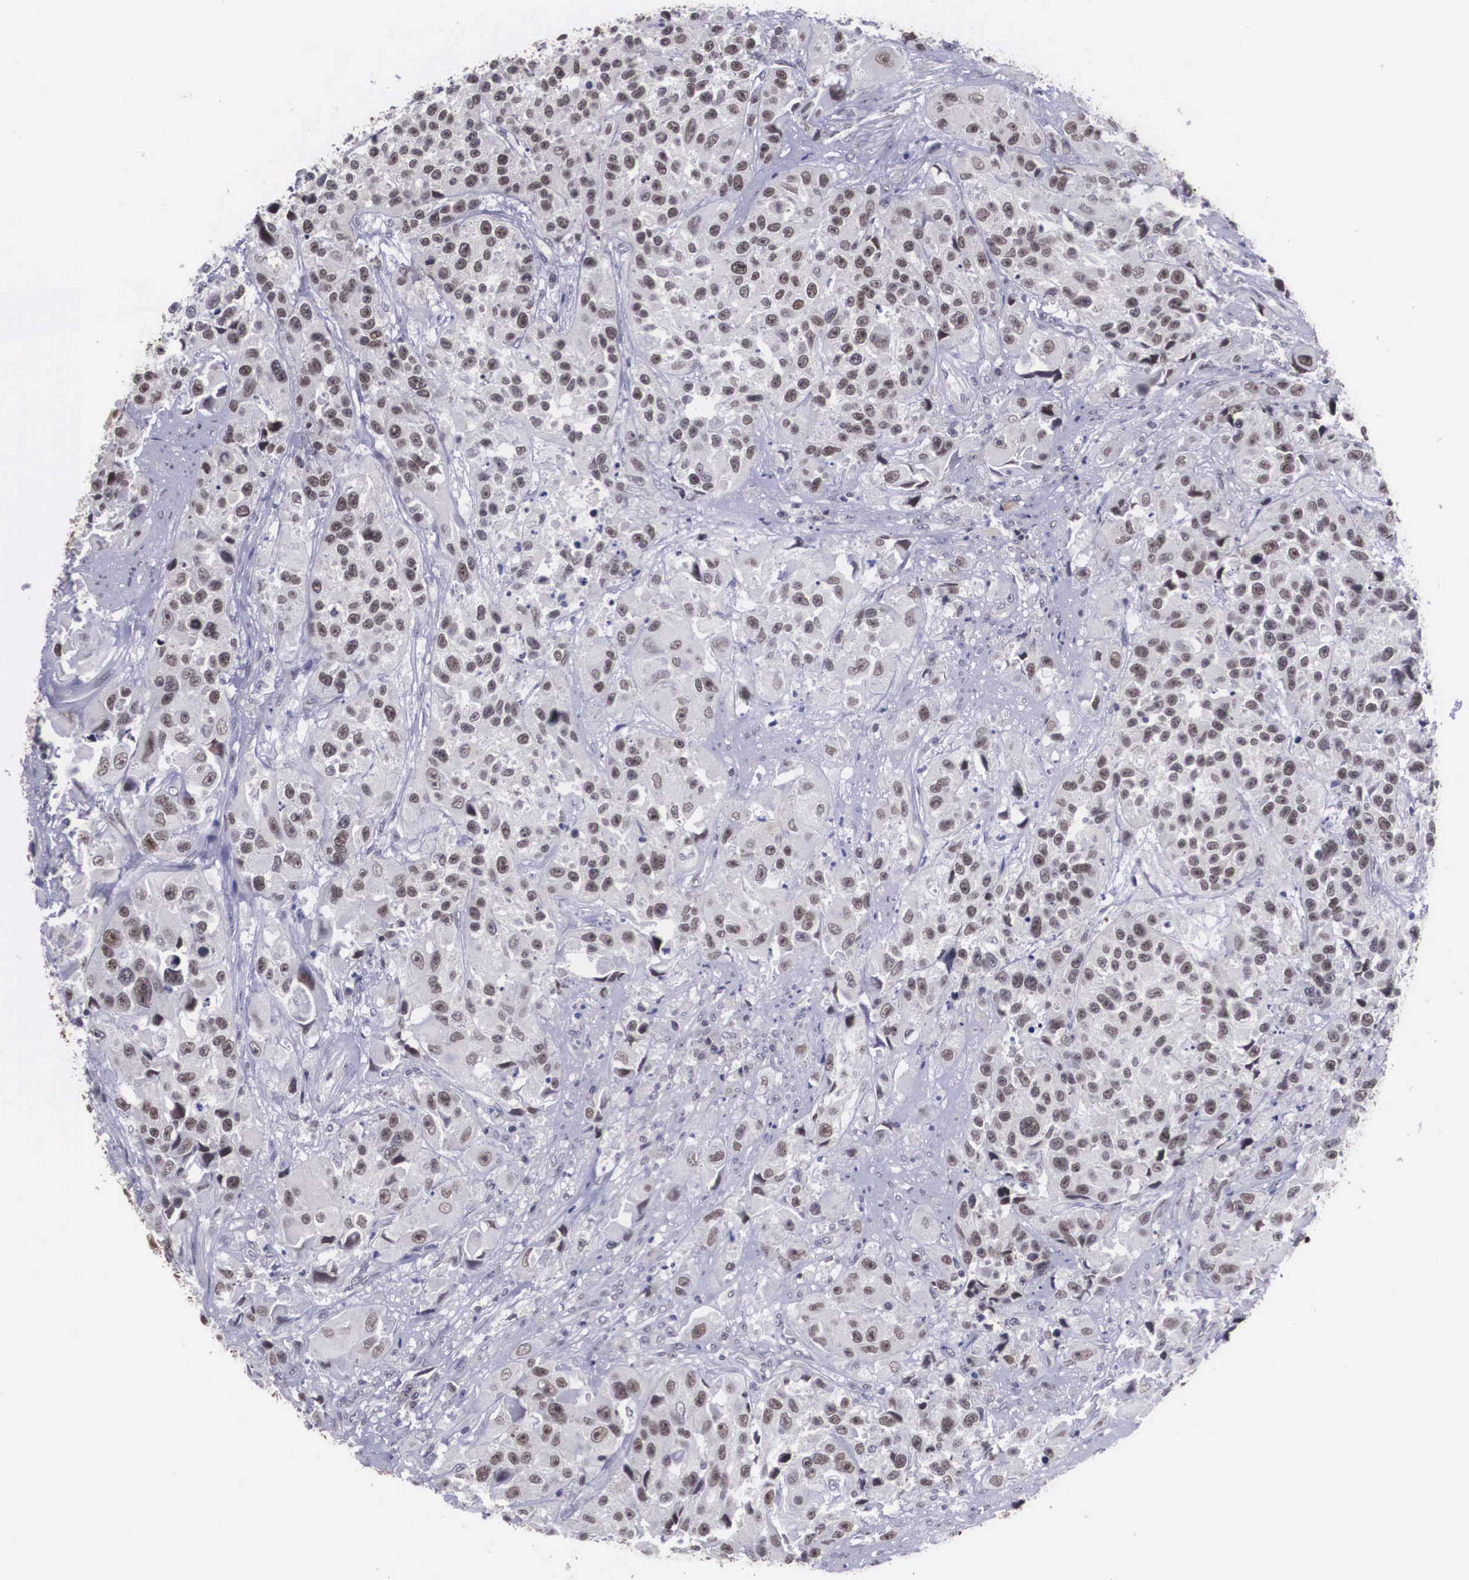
{"staining": {"intensity": "weak", "quantity": "25%-75%", "location": "nuclear"}, "tissue": "urothelial cancer", "cell_type": "Tumor cells", "image_type": "cancer", "snomed": [{"axis": "morphology", "description": "Urothelial carcinoma, High grade"}, {"axis": "topography", "description": "Urinary bladder"}], "caption": "Immunohistochemistry (IHC) (DAB (3,3'-diaminobenzidine)) staining of urothelial cancer displays weak nuclear protein positivity in about 25%-75% of tumor cells.", "gene": "ZNF275", "patient": {"sex": "female", "age": 81}}